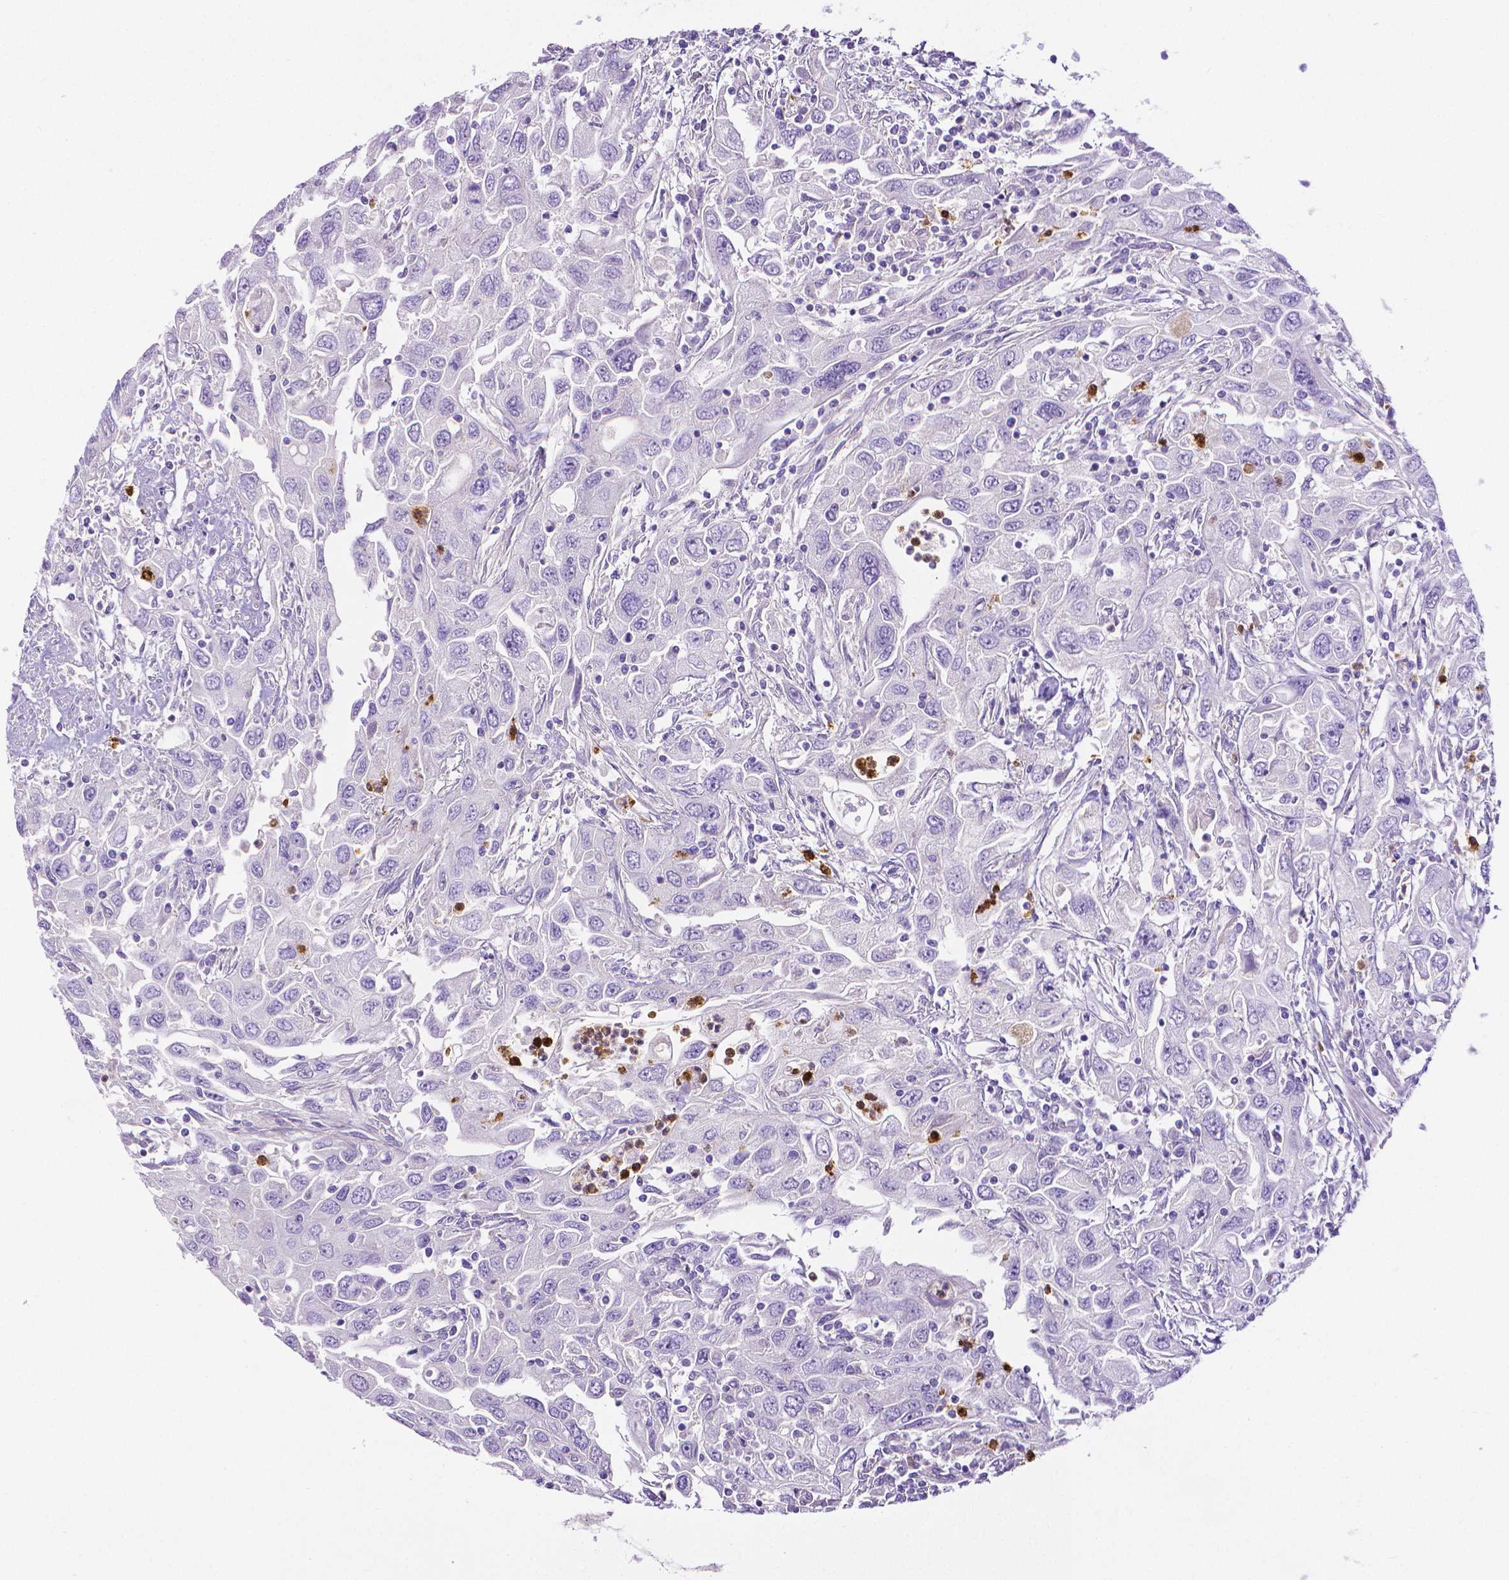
{"staining": {"intensity": "negative", "quantity": "none", "location": "none"}, "tissue": "urothelial cancer", "cell_type": "Tumor cells", "image_type": "cancer", "snomed": [{"axis": "morphology", "description": "Urothelial carcinoma, High grade"}, {"axis": "topography", "description": "Urinary bladder"}], "caption": "Tumor cells are negative for brown protein staining in urothelial cancer.", "gene": "MMP9", "patient": {"sex": "male", "age": 76}}